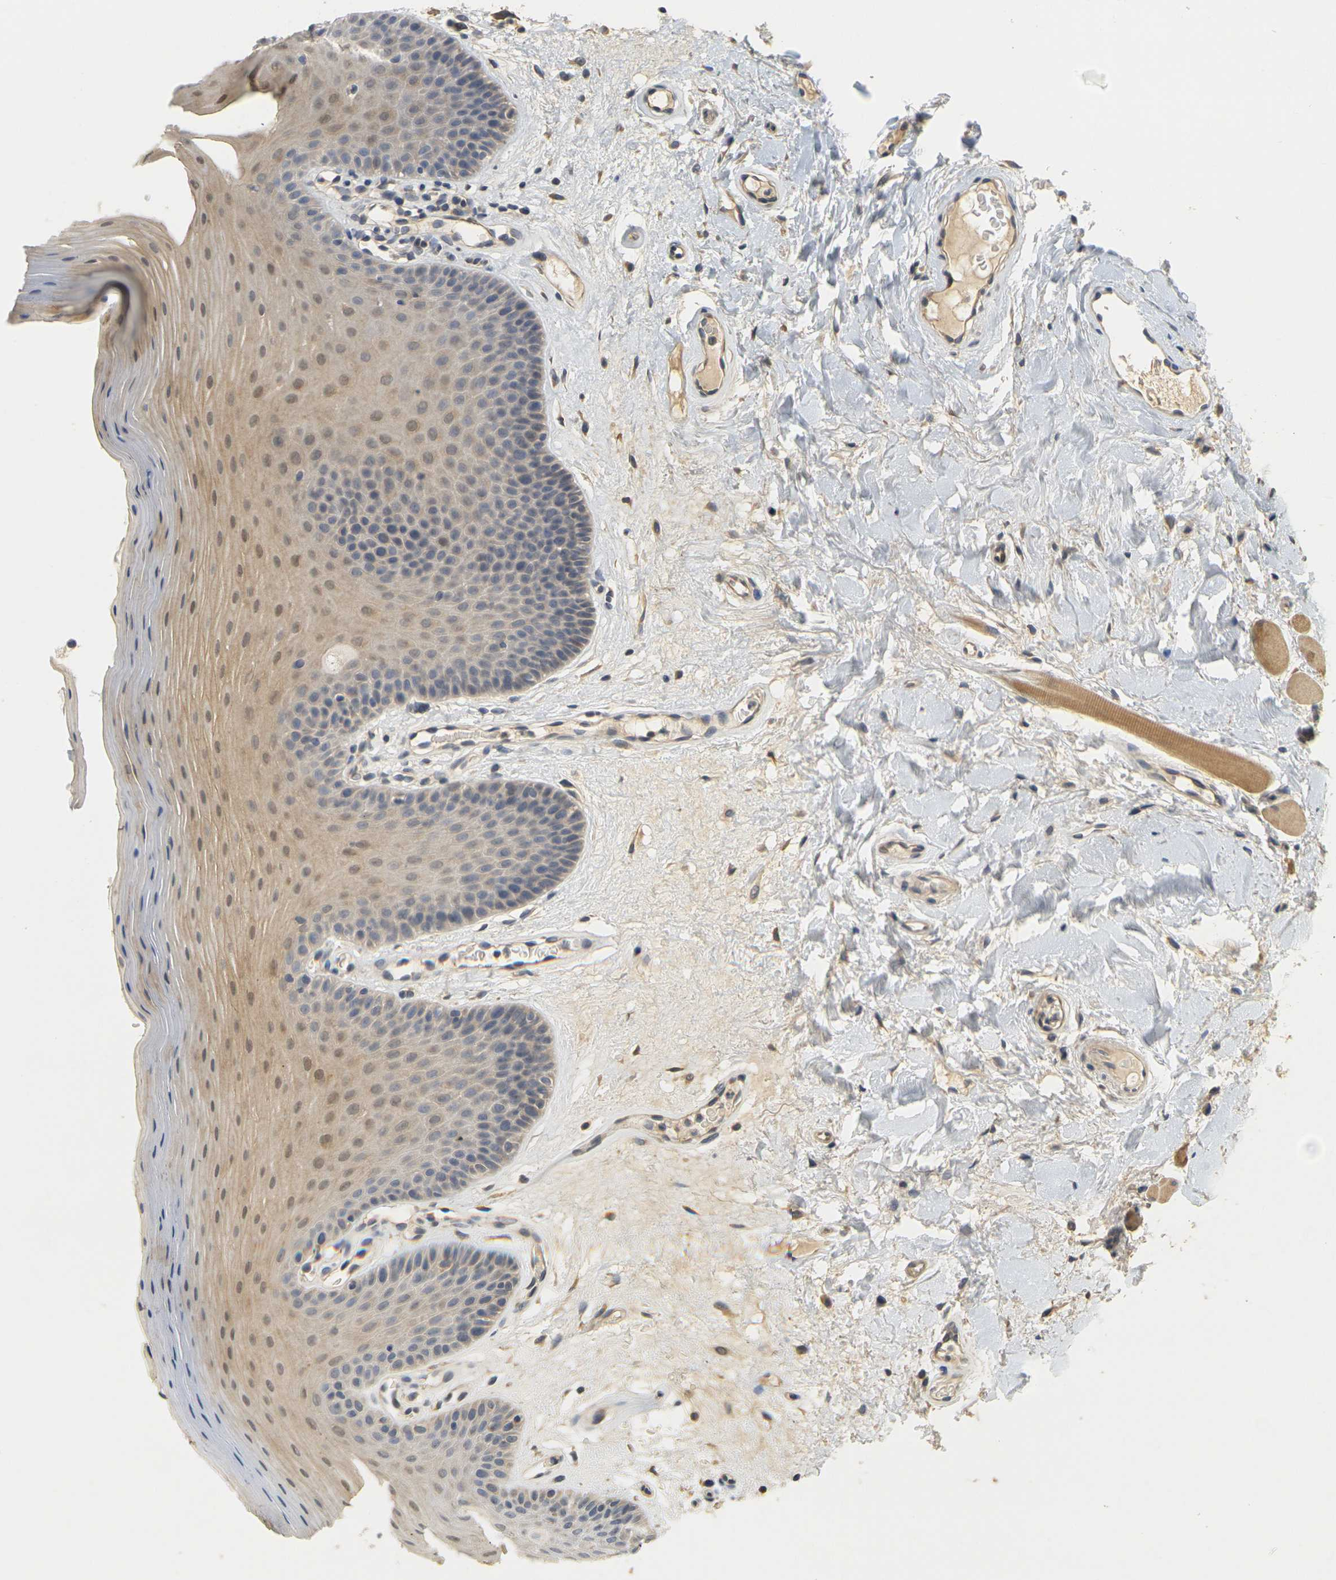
{"staining": {"intensity": "moderate", "quantity": "25%-75%", "location": "cytoplasmic/membranous"}, "tissue": "oral mucosa", "cell_type": "Squamous epithelial cells", "image_type": "normal", "snomed": [{"axis": "morphology", "description": "Normal tissue, NOS"}, {"axis": "morphology", "description": "Squamous cell carcinoma, NOS"}, {"axis": "topography", "description": "Skeletal muscle"}, {"axis": "topography", "description": "Adipose tissue"}, {"axis": "topography", "description": "Vascular tissue"}, {"axis": "topography", "description": "Oral tissue"}, {"axis": "topography", "description": "Peripheral nerve tissue"}, {"axis": "topography", "description": "Head-Neck"}], "caption": "Protein analysis of benign oral mucosa demonstrates moderate cytoplasmic/membranous expression in about 25%-75% of squamous epithelial cells.", "gene": "GDAP1", "patient": {"sex": "male", "age": 71}}